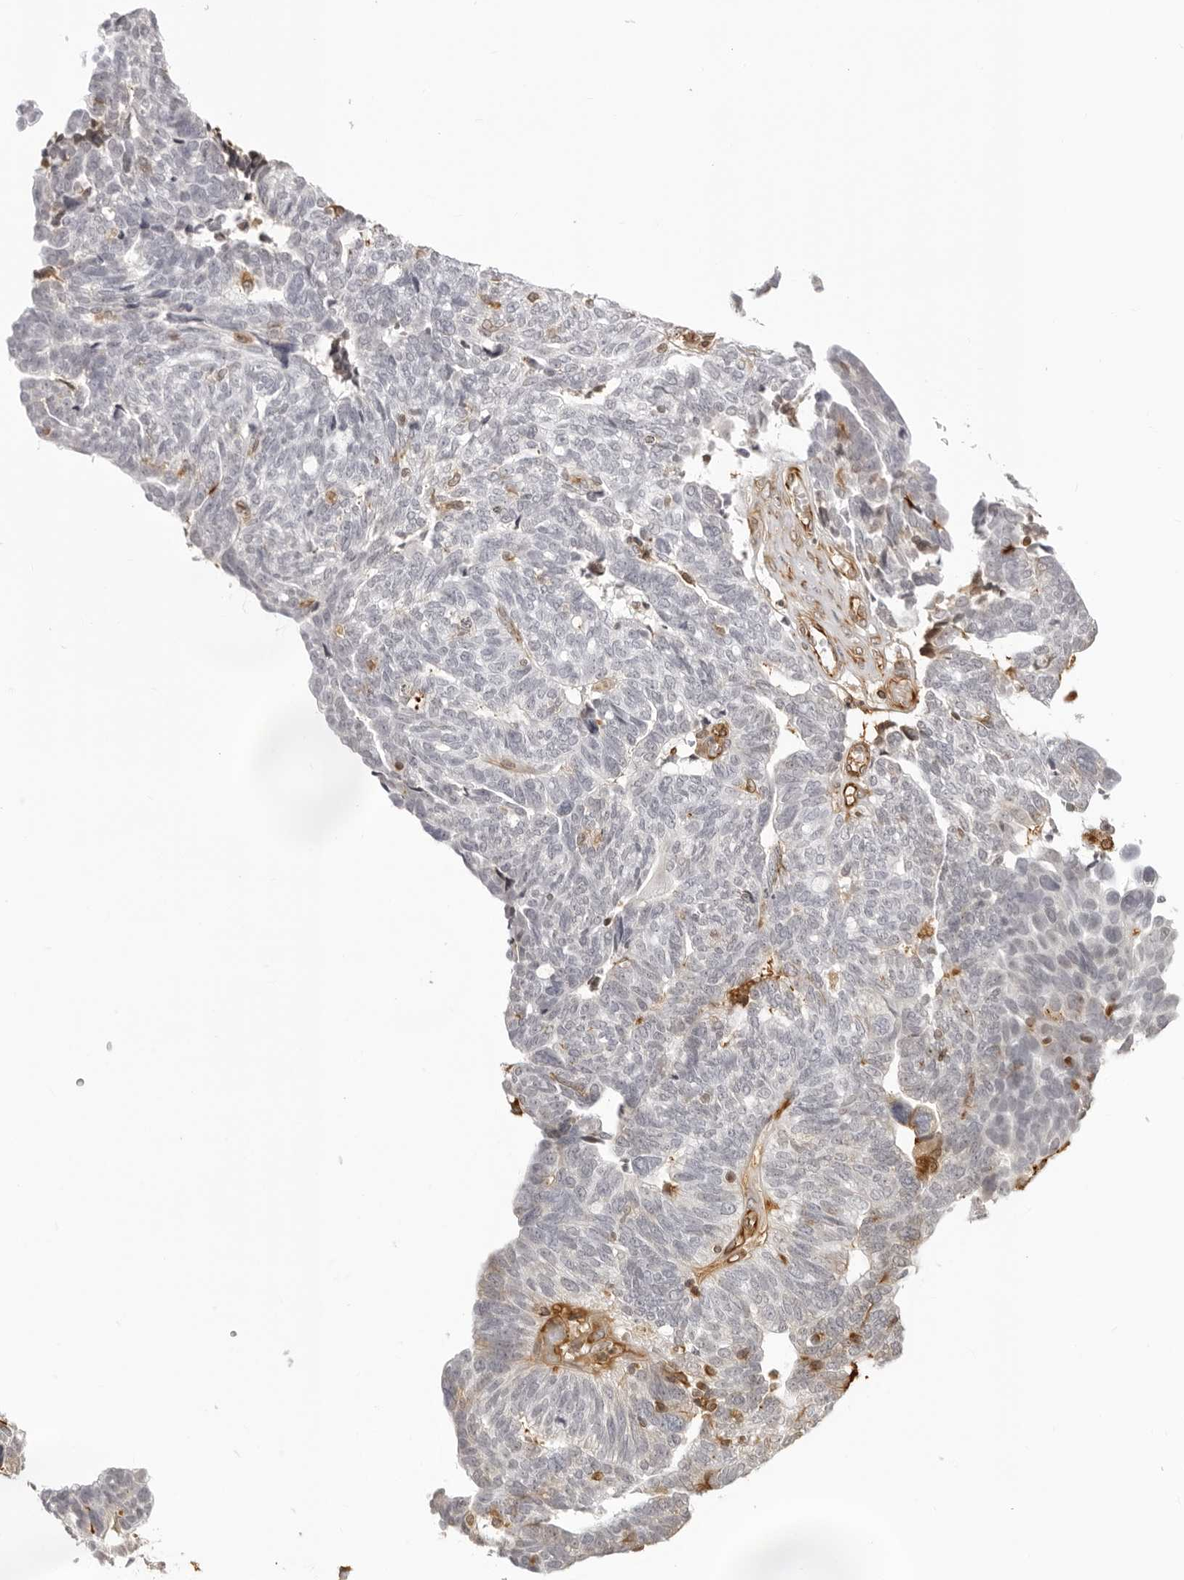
{"staining": {"intensity": "negative", "quantity": "none", "location": "none"}, "tissue": "ovarian cancer", "cell_type": "Tumor cells", "image_type": "cancer", "snomed": [{"axis": "morphology", "description": "Cystadenocarcinoma, serous, NOS"}, {"axis": "topography", "description": "Ovary"}], "caption": "Histopathology image shows no significant protein staining in tumor cells of ovarian serous cystadenocarcinoma.", "gene": "DYNLT5", "patient": {"sex": "female", "age": 79}}